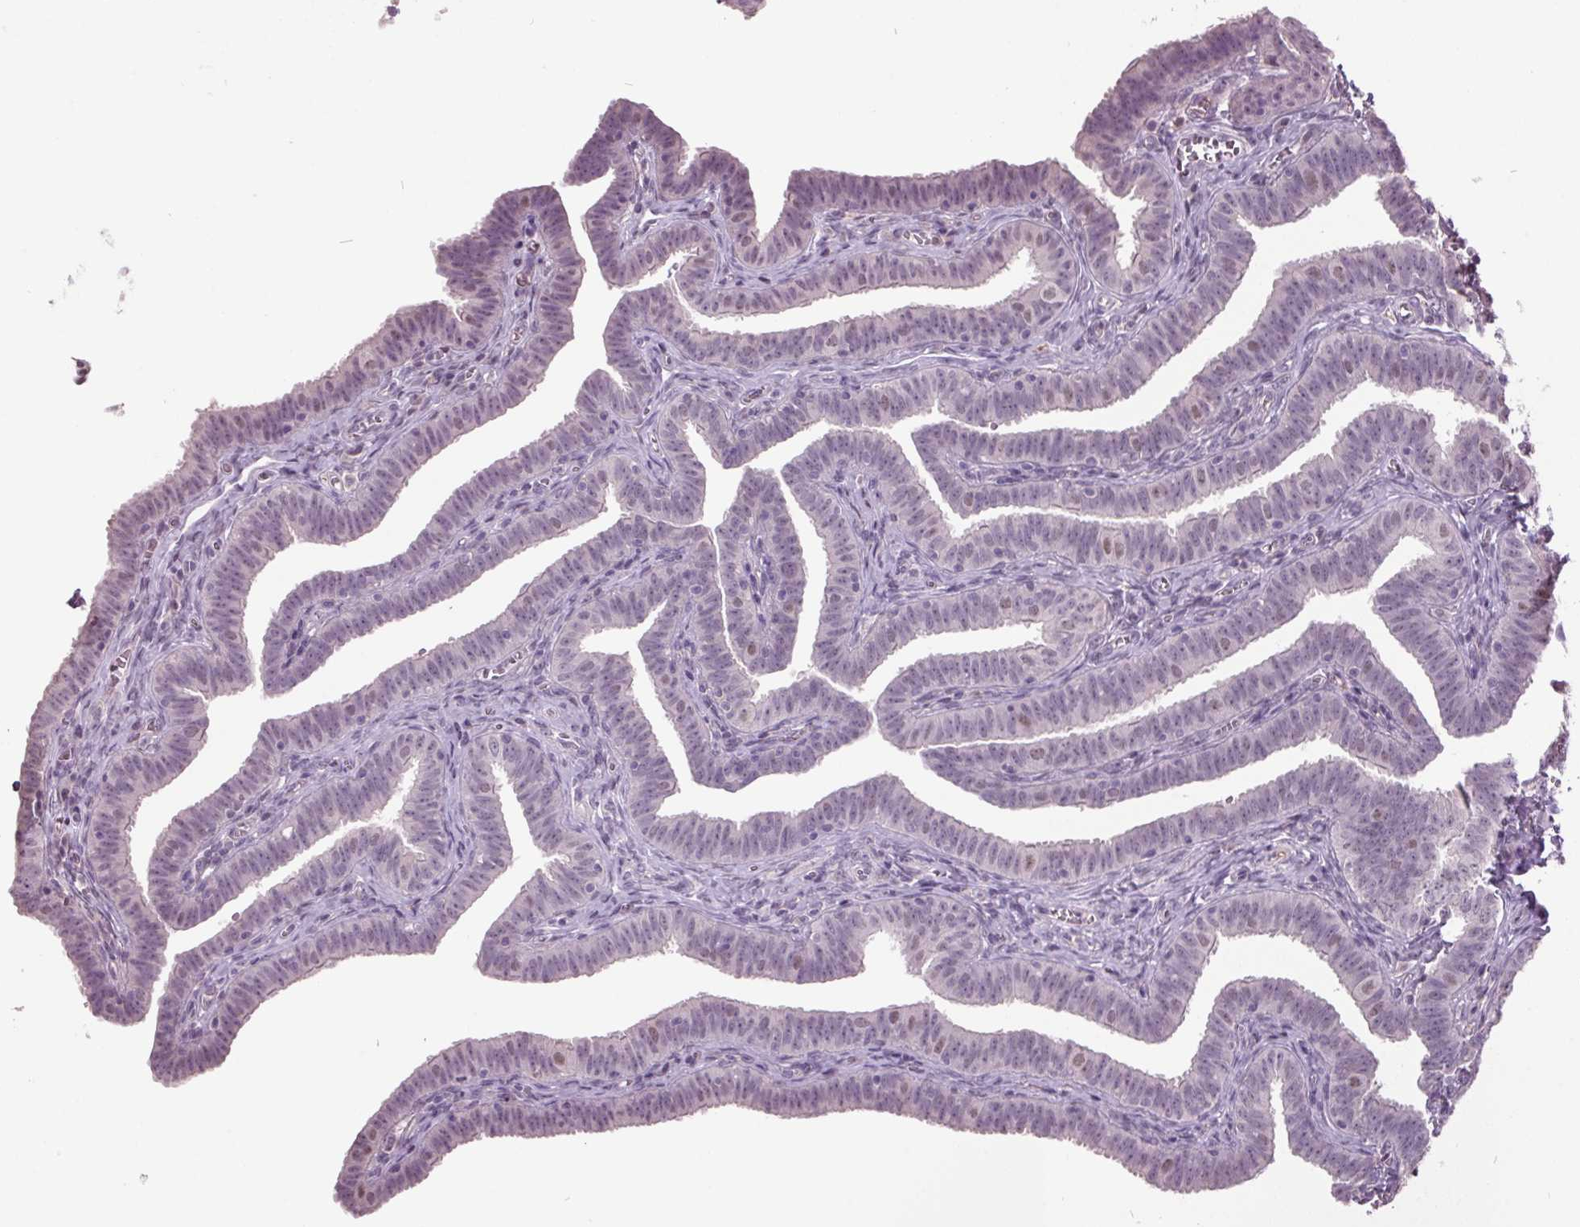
{"staining": {"intensity": "negative", "quantity": "none", "location": "none"}, "tissue": "fallopian tube", "cell_type": "Glandular cells", "image_type": "normal", "snomed": [{"axis": "morphology", "description": "Normal tissue, NOS"}, {"axis": "topography", "description": "Fallopian tube"}], "caption": "DAB immunohistochemical staining of normal fallopian tube exhibits no significant positivity in glandular cells.", "gene": "C2orf16", "patient": {"sex": "female", "age": 25}}